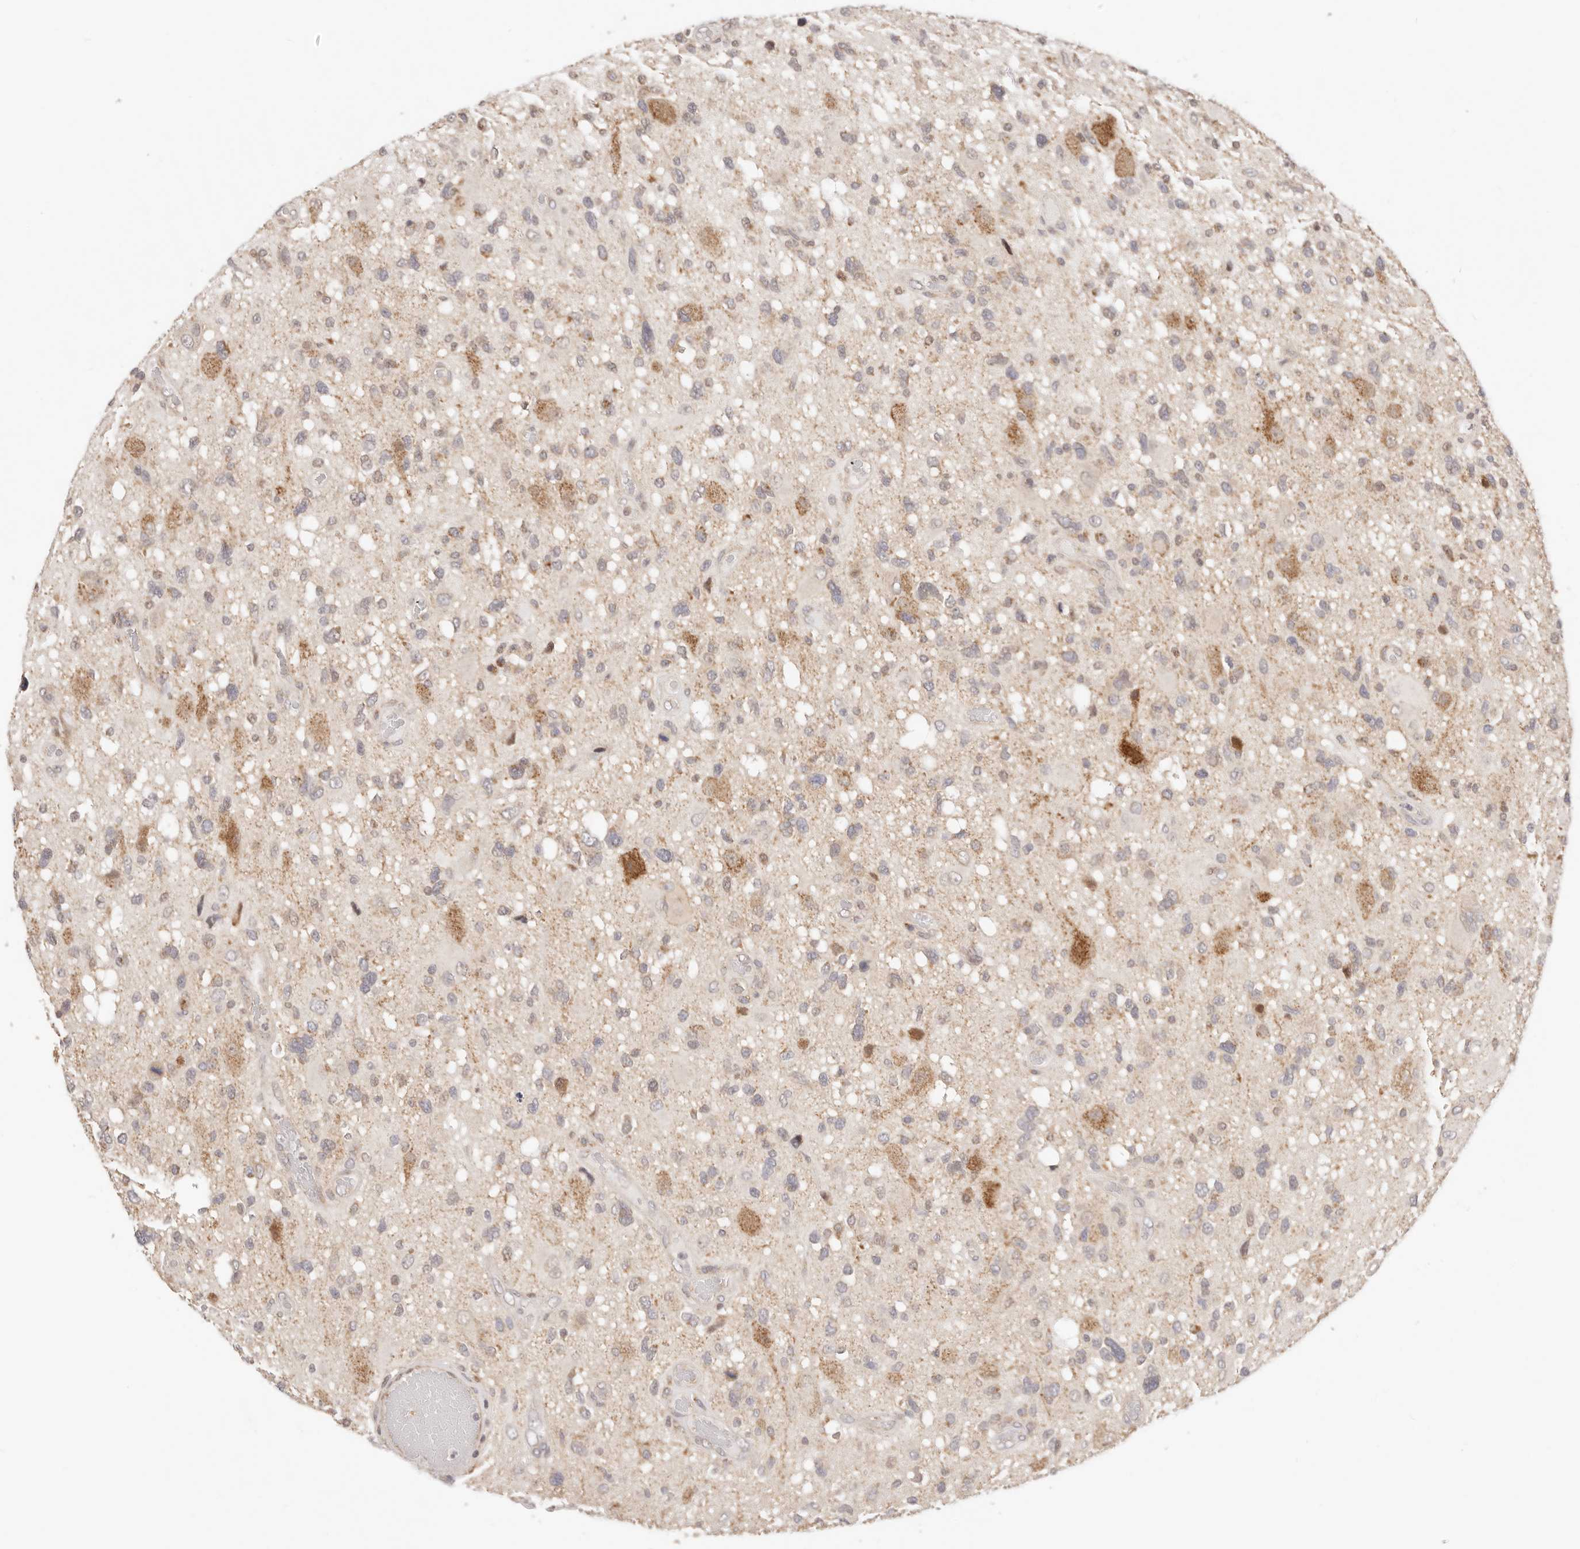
{"staining": {"intensity": "negative", "quantity": "none", "location": "none"}, "tissue": "glioma", "cell_type": "Tumor cells", "image_type": "cancer", "snomed": [{"axis": "morphology", "description": "Glioma, malignant, High grade"}, {"axis": "topography", "description": "Brain"}], "caption": "Micrograph shows no significant protein expression in tumor cells of malignant glioma (high-grade).", "gene": "KCMF1", "patient": {"sex": "male", "age": 33}}